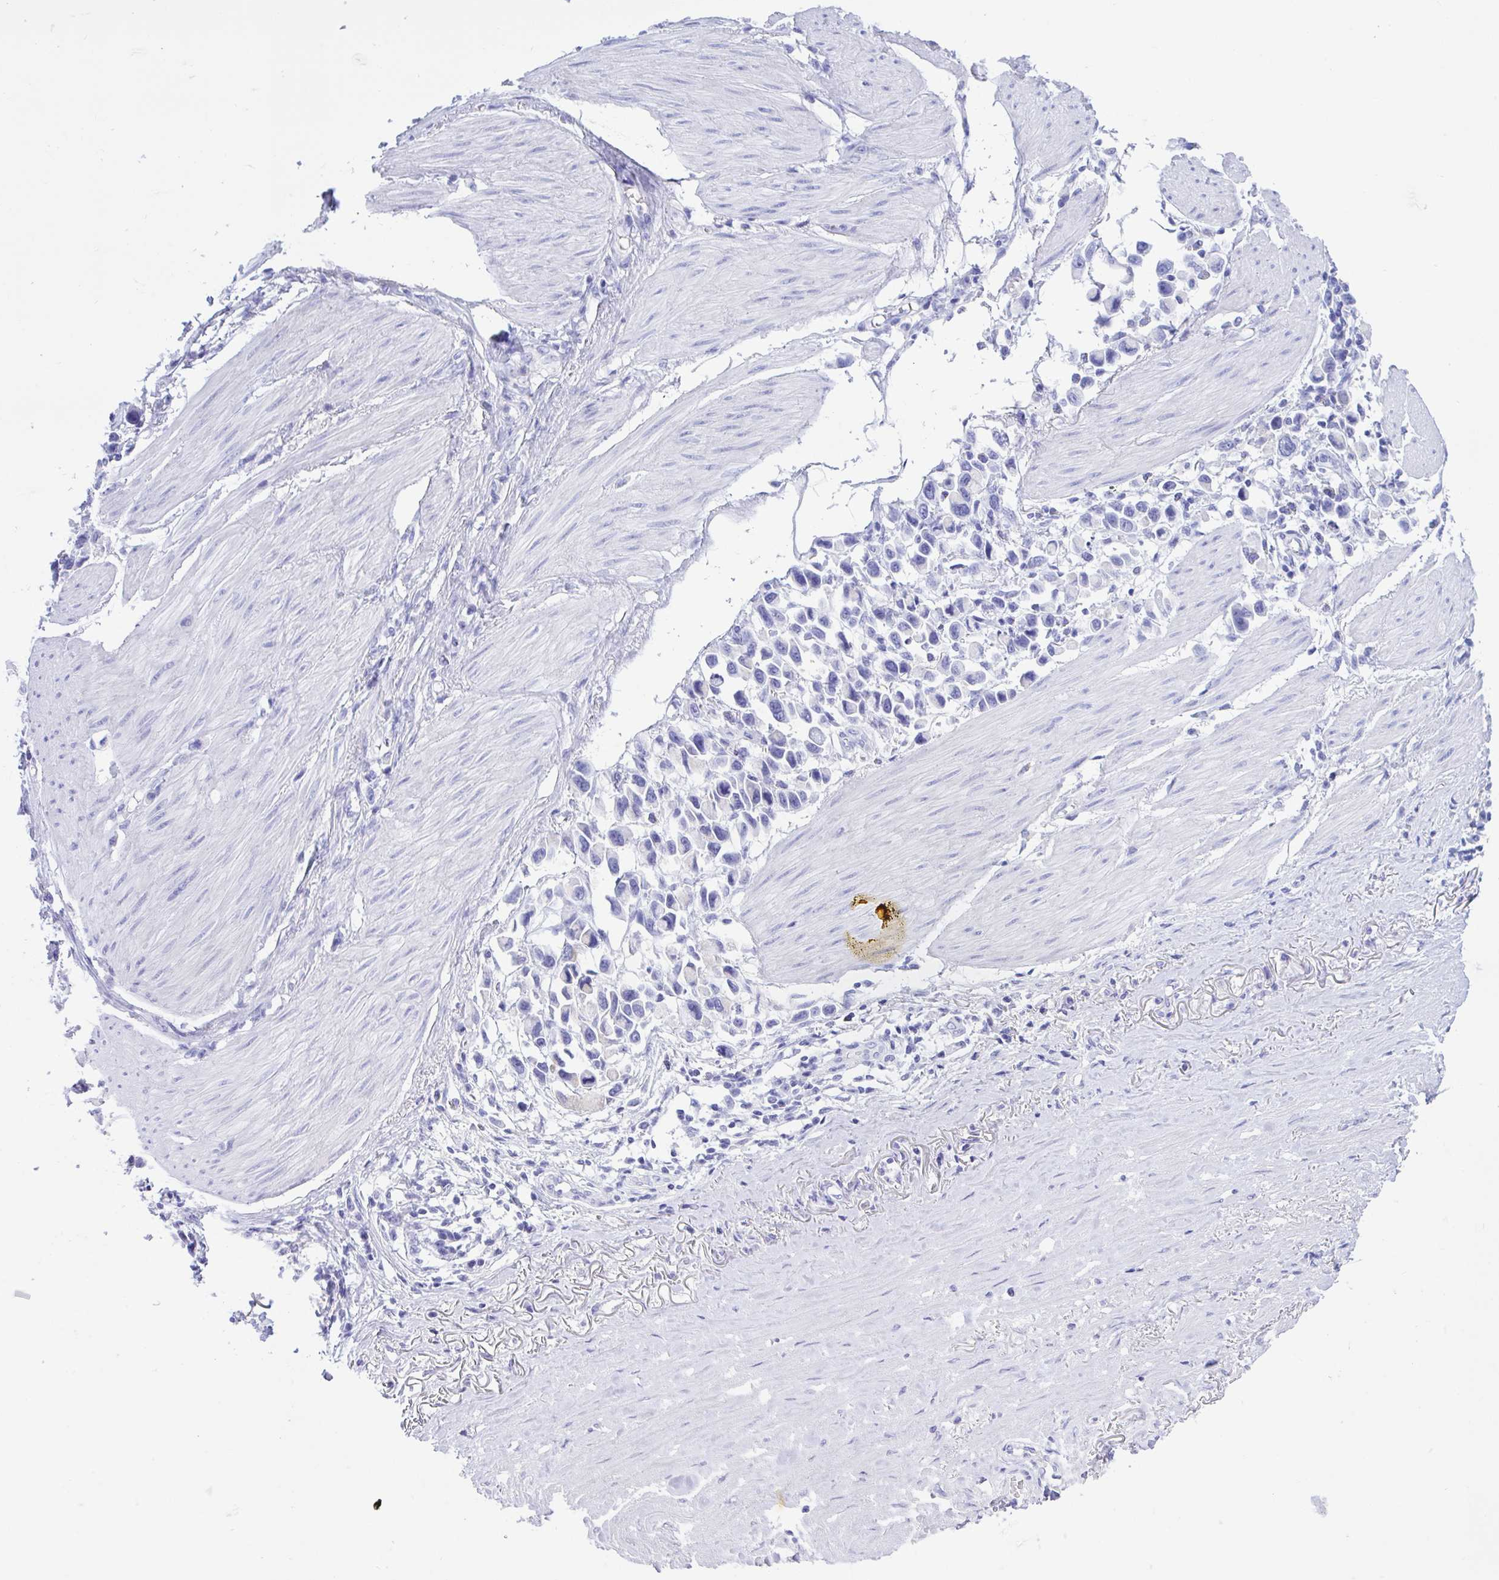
{"staining": {"intensity": "negative", "quantity": "none", "location": "none"}, "tissue": "stomach cancer", "cell_type": "Tumor cells", "image_type": "cancer", "snomed": [{"axis": "morphology", "description": "Adenocarcinoma, NOS"}, {"axis": "topography", "description": "Stomach"}], "caption": "This is an immunohistochemistry (IHC) image of human stomach adenocarcinoma. There is no positivity in tumor cells.", "gene": "BEX5", "patient": {"sex": "female", "age": 81}}